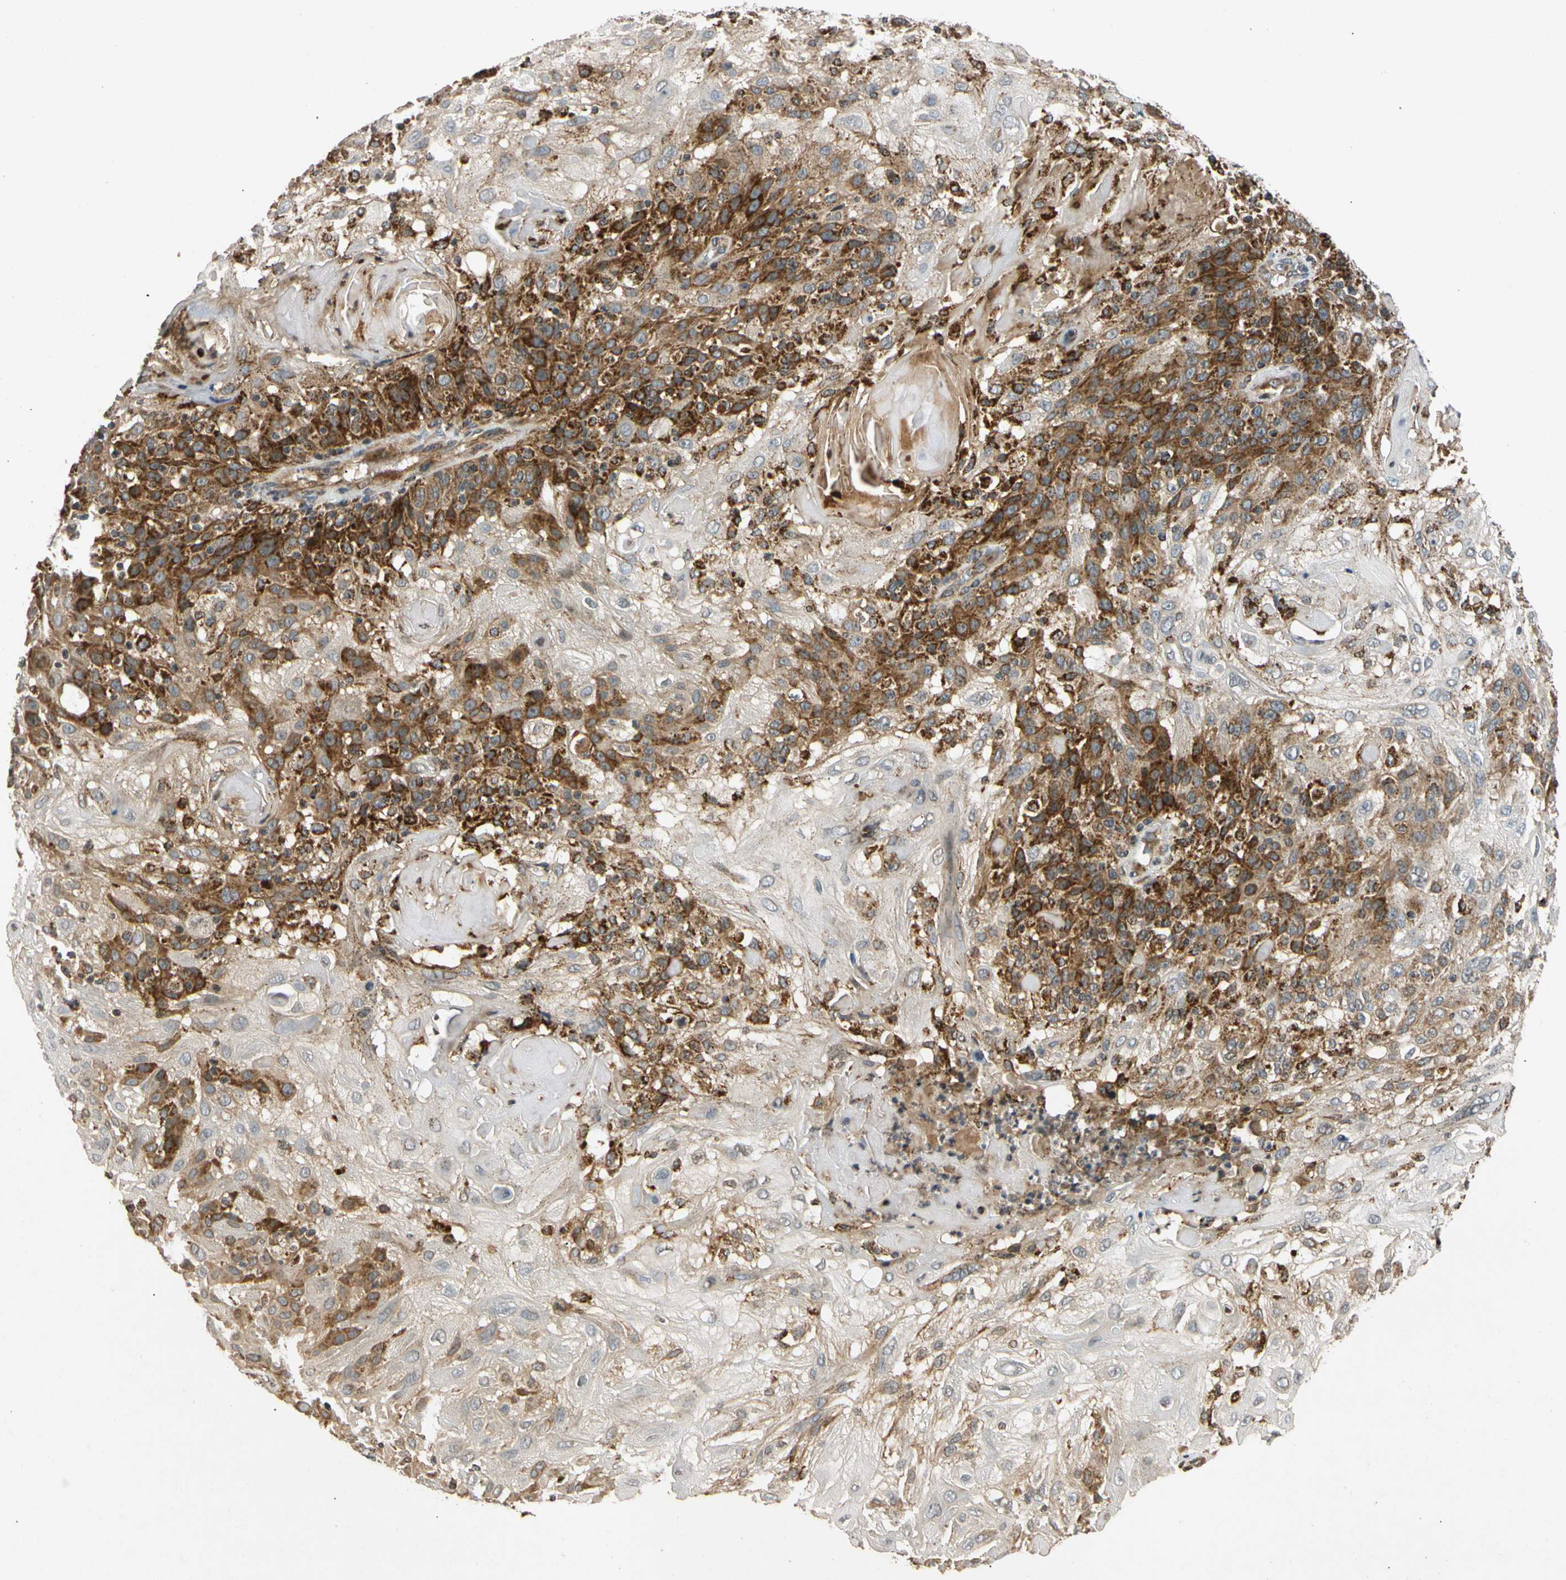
{"staining": {"intensity": "strong", "quantity": "25%-75%", "location": "cytoplasmic/membranous"}, "tissue": "skin cancer", "cell_type": "Tumor cells", "image_type": "cancer", "snomed": [{"axis": "morphology", "description": "Normal tissue, NOS"}, {"axis": "morphology", "description": "Squamous cell carcinoma, NOS"}, {"axis": "topography", "description": "Skin"}], "caption": "Skin cancer stained for a protein (brown) displays strong cytoplasmic/membranous positive staining in about 25%-75% of tumor cells.", "gene": "MRPS22", "patient": {"sex": "female", "age": 83}}